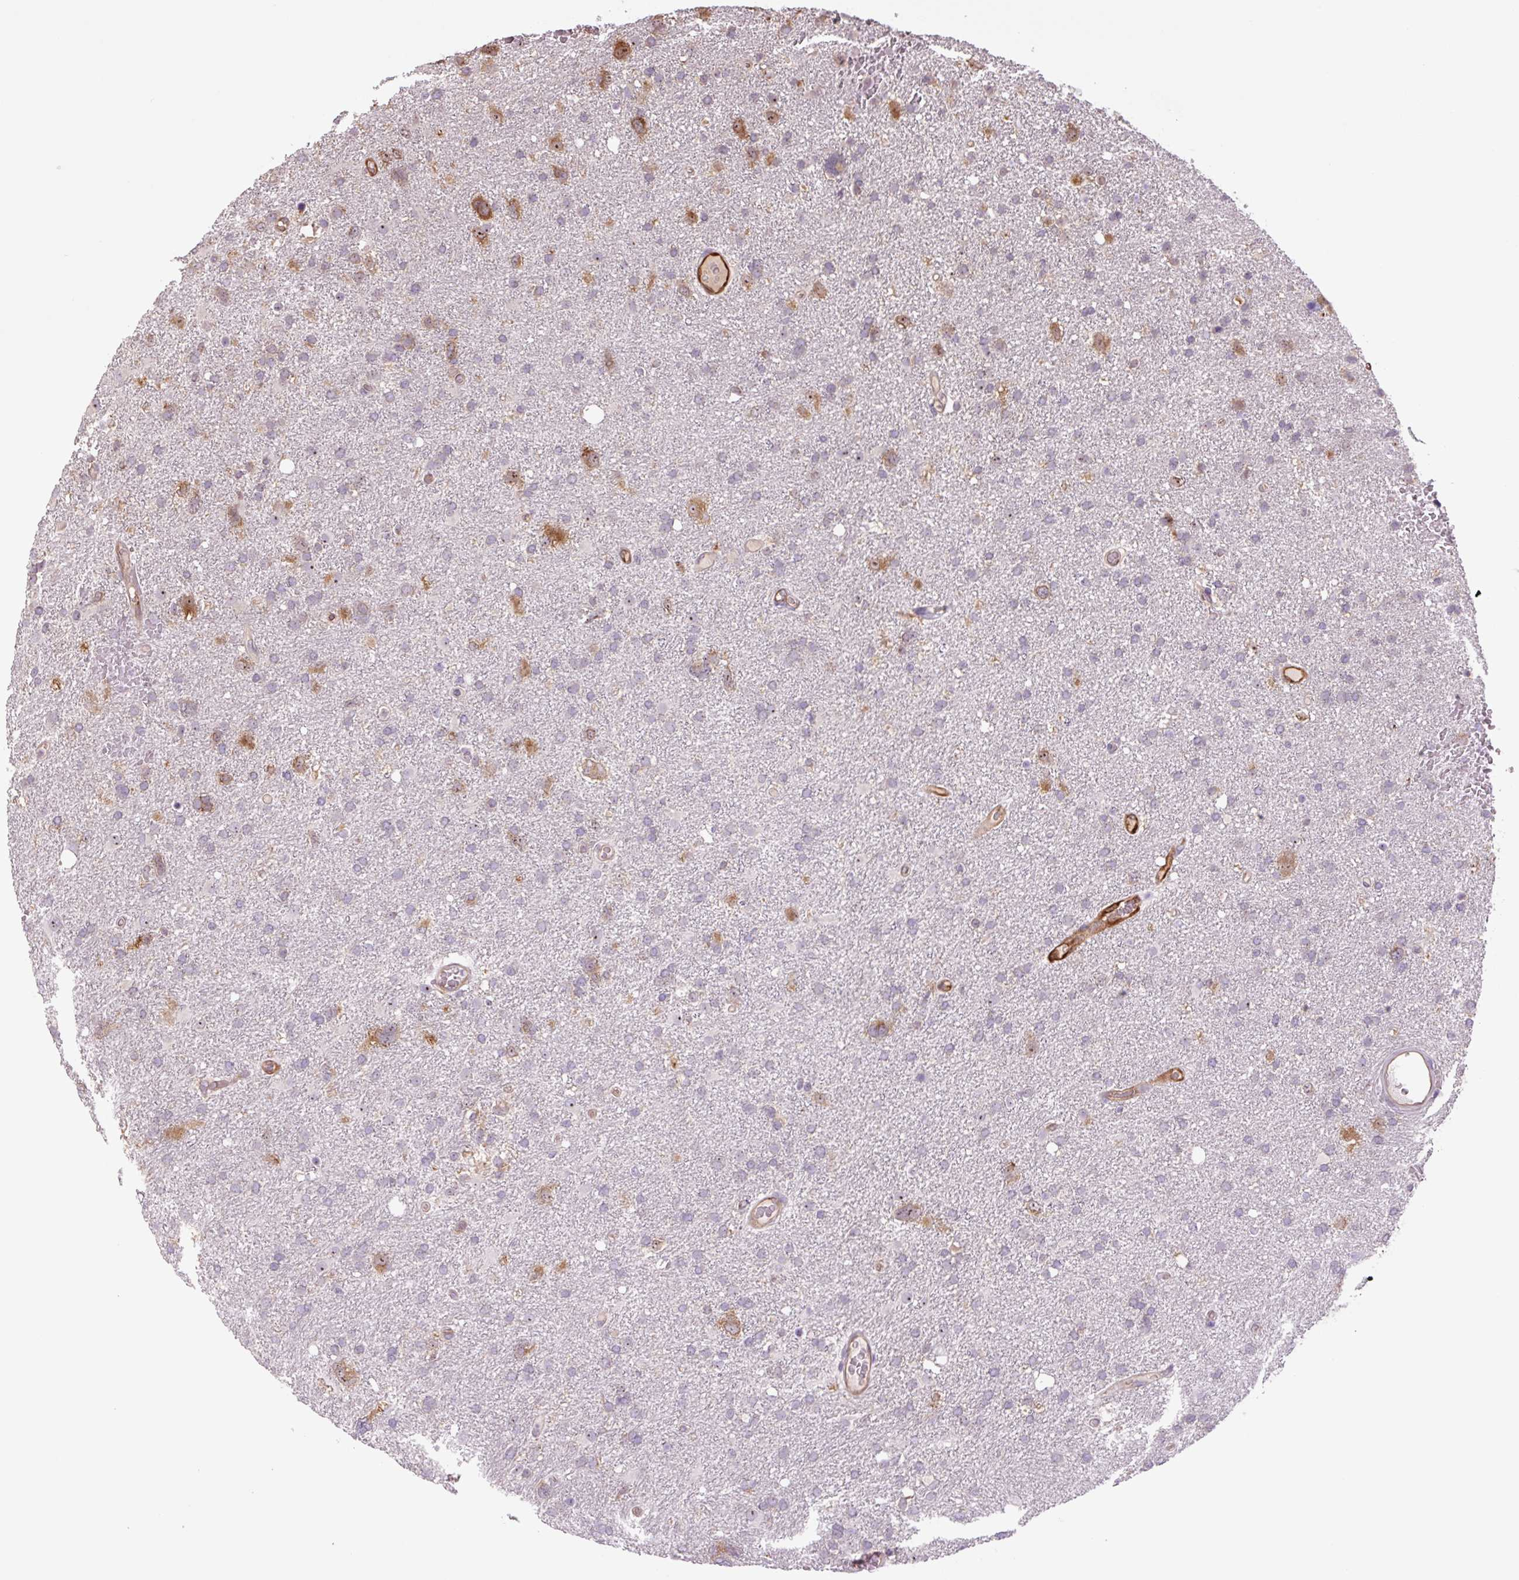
{"staining": {"intensity": "negative", "quantity": "none", "location": "none"}, "tissue": "glioma", "cell_type": "Tumor cells", "image_type": "cancer", "snomed": [{"axis": "morphology", "description": "Glioma, malignant, High grade"}, {"axis": "topography", "description": "Brain"}], "caption": "The image exhibits no staining of tumor cells in glioma.", "gene": "PLA2G4A", "patient": {"sex": "male", "age": 61}}